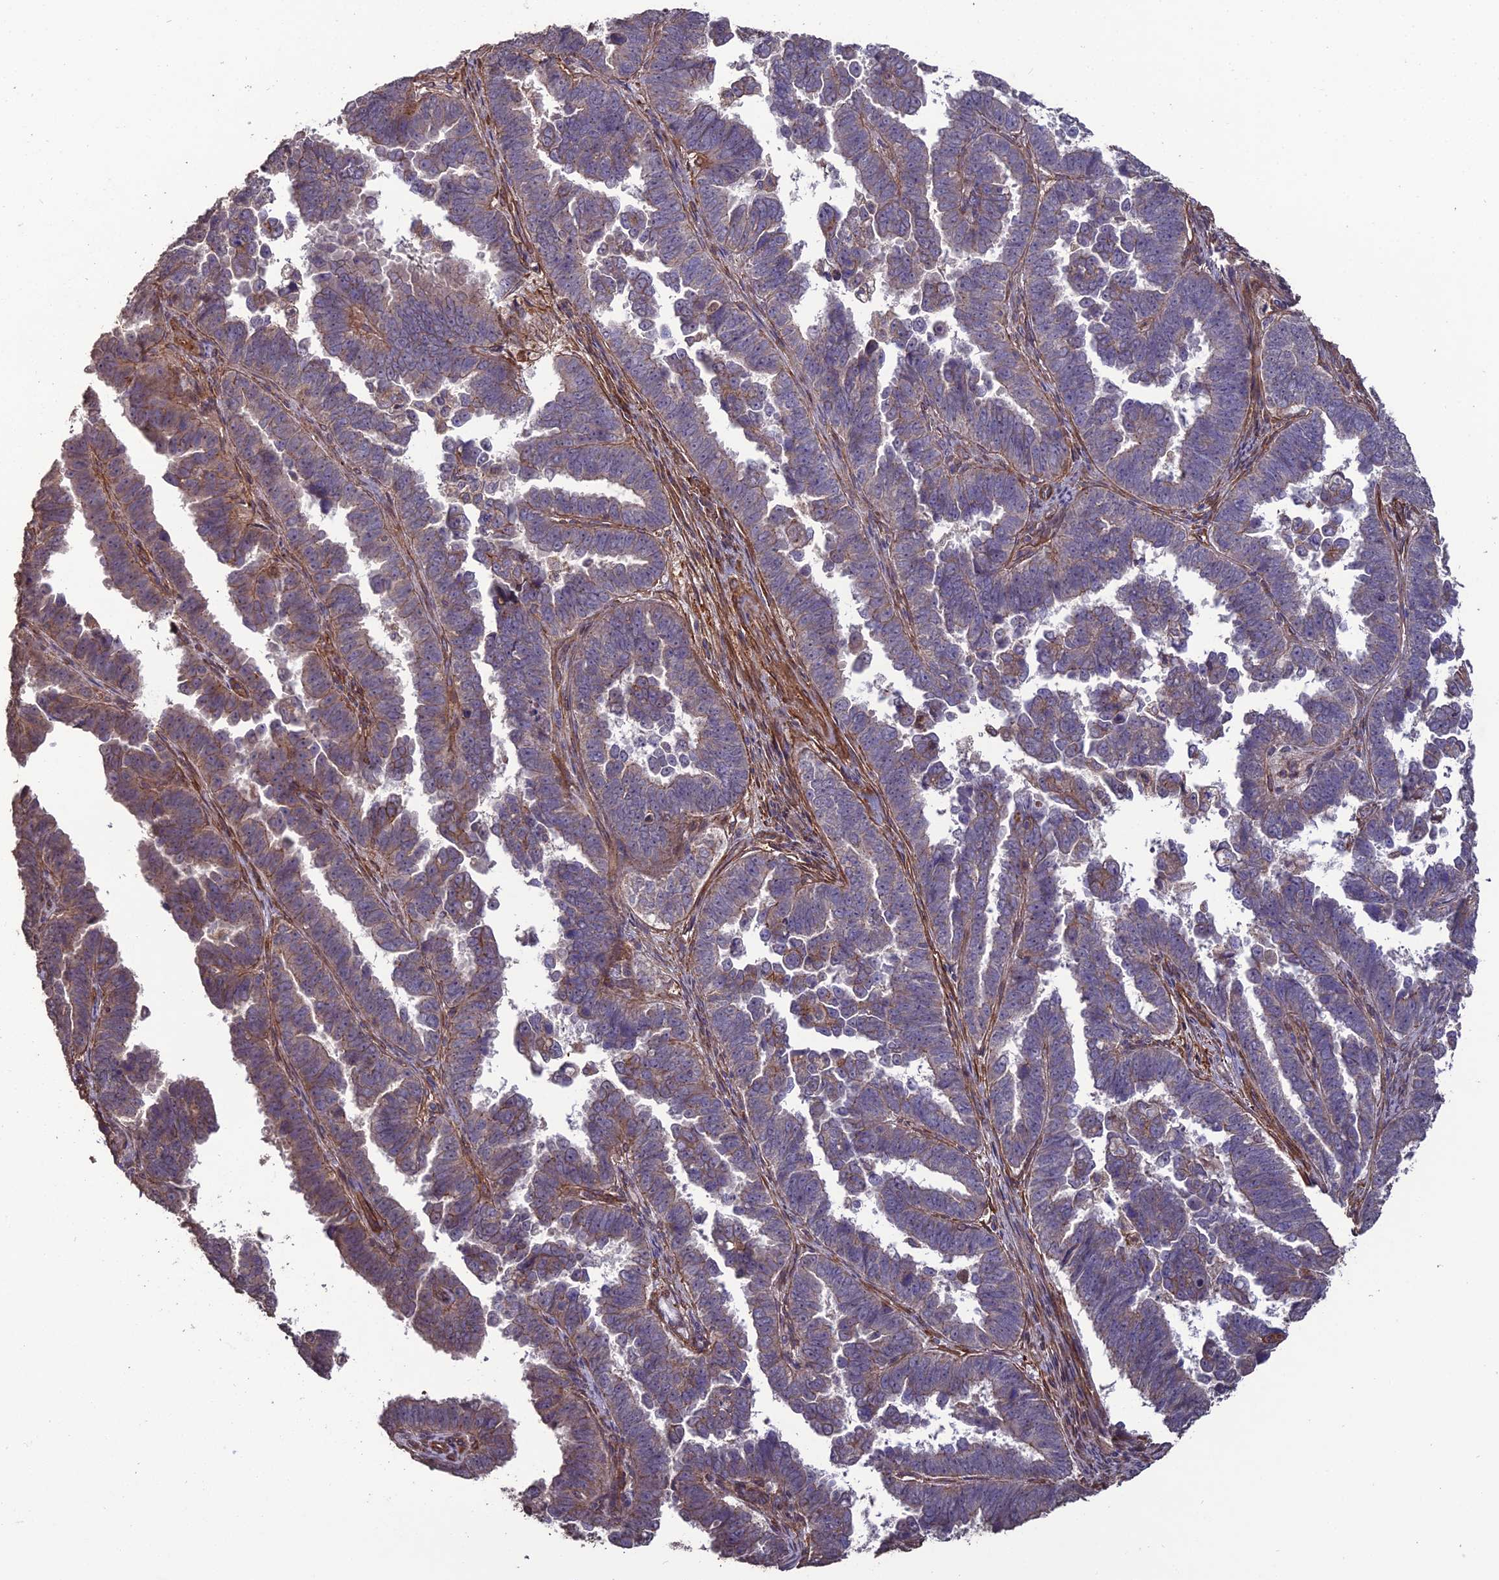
{"staining": {"intensity": "weak", "quantity": "25%-75%", "location": "cytoplasmic/membranous"}, "tissue": "endometrial cancer", "cell_type": "Tumor cells", "image_type": "cancer", "snomed": [{"axis": "morphology", "description": "Adenocarcinoma, NOS"}, {"axis": "topography", "description": "Endometrium"}], "caption": "Protein positivity by immunohistochemistry shows weak cytoplasmic/membranous staining in approximately 25%-75% of tumor cells in endometrial adenocarcinoma. (Stains: DAB (3,3'-diaminobenzidine) in brown, nuclei in blue, Microscopy: brightfield microscopy at high magnification).", "gene": "ATP6V0A2", "patient": {"sex": "female", "age": 75}}